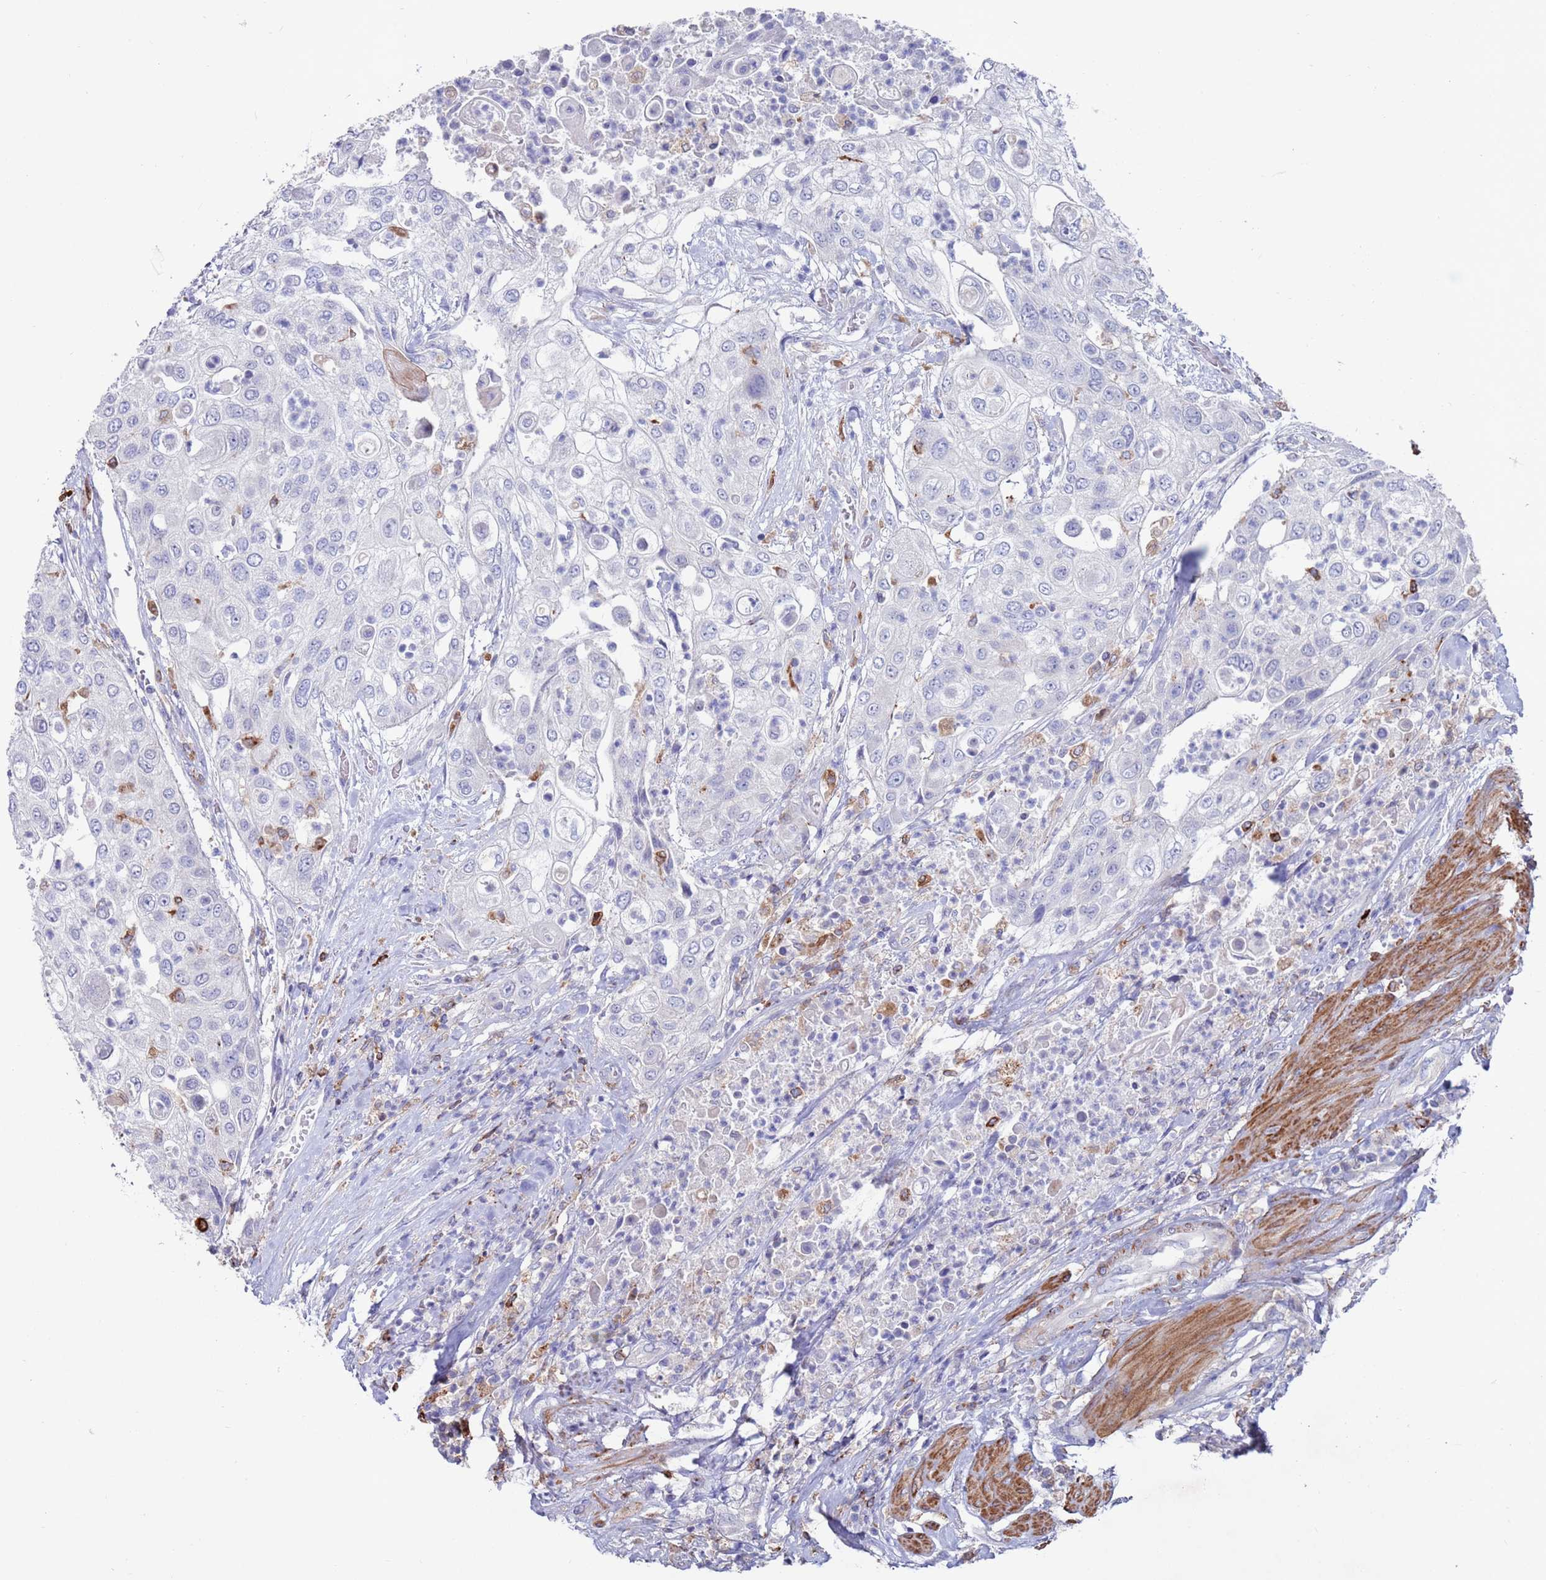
{"staining": {"intensity": "negative", "quantity": "none", "location": "none"}, "tissue": "urothelial cancer", "cell_type": "Tumor cells", "image_type": "cancer", "snomed": [{"axis": "morphology", "description": "Urothelial carcinoma, High grade"}, {"axis": "topography", "description": "Urinary bladder"}], "caption": "A micrograph of human urothelial cancer is negative for staining in tumor cells.", "gene": "GREB1L", "patient": {"sex": "female", "age": 79}}